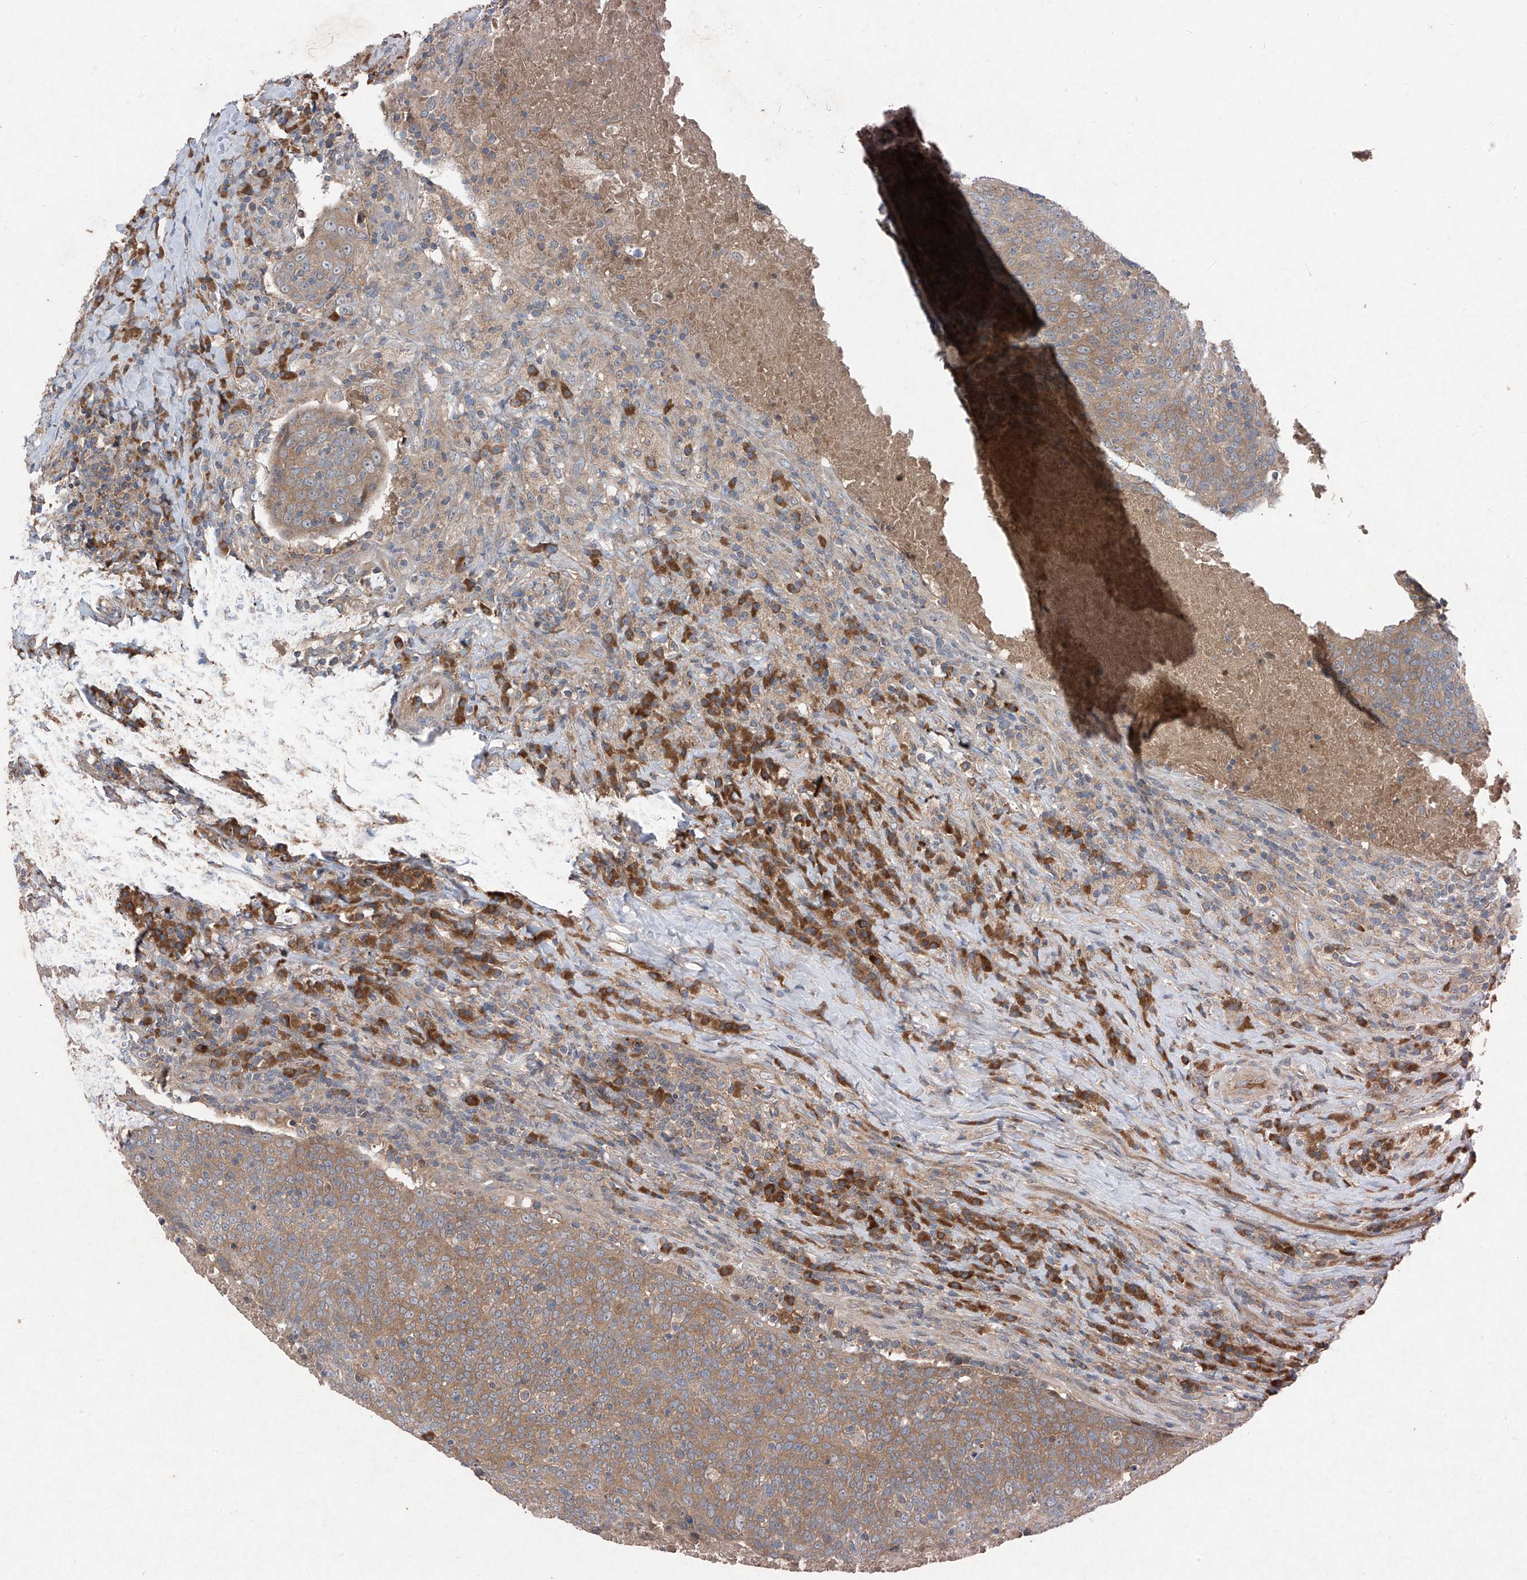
{"staining": {"intensity": "moderate", "quantity": ">75%", "location": "cytoplasmic/membranous"}, "tissue": "head and neck cancer", "cell_type": "Tumor cells", "image_type": "cancer", "snomed": [{"axis": "morphology", "description": "Squamous cell carcinoma, NOS"}, {"axis": "morphology", "description": "Squamous cell carcinoma, metastatic, NOS"}, {"axis": "topography", "description": "Lymph node"}, {"axis": "topography", "description": "Head-Neck"}], "caption": "Immunohistochemical staining of human metastatic squamous cell carcinoma (head and neck) displays moderate cytoplasmic/membranous protein expression in about >75% of tumor cells.", "gene": "FOXRED2", "patient": {"sex": "male", "age": 62}}